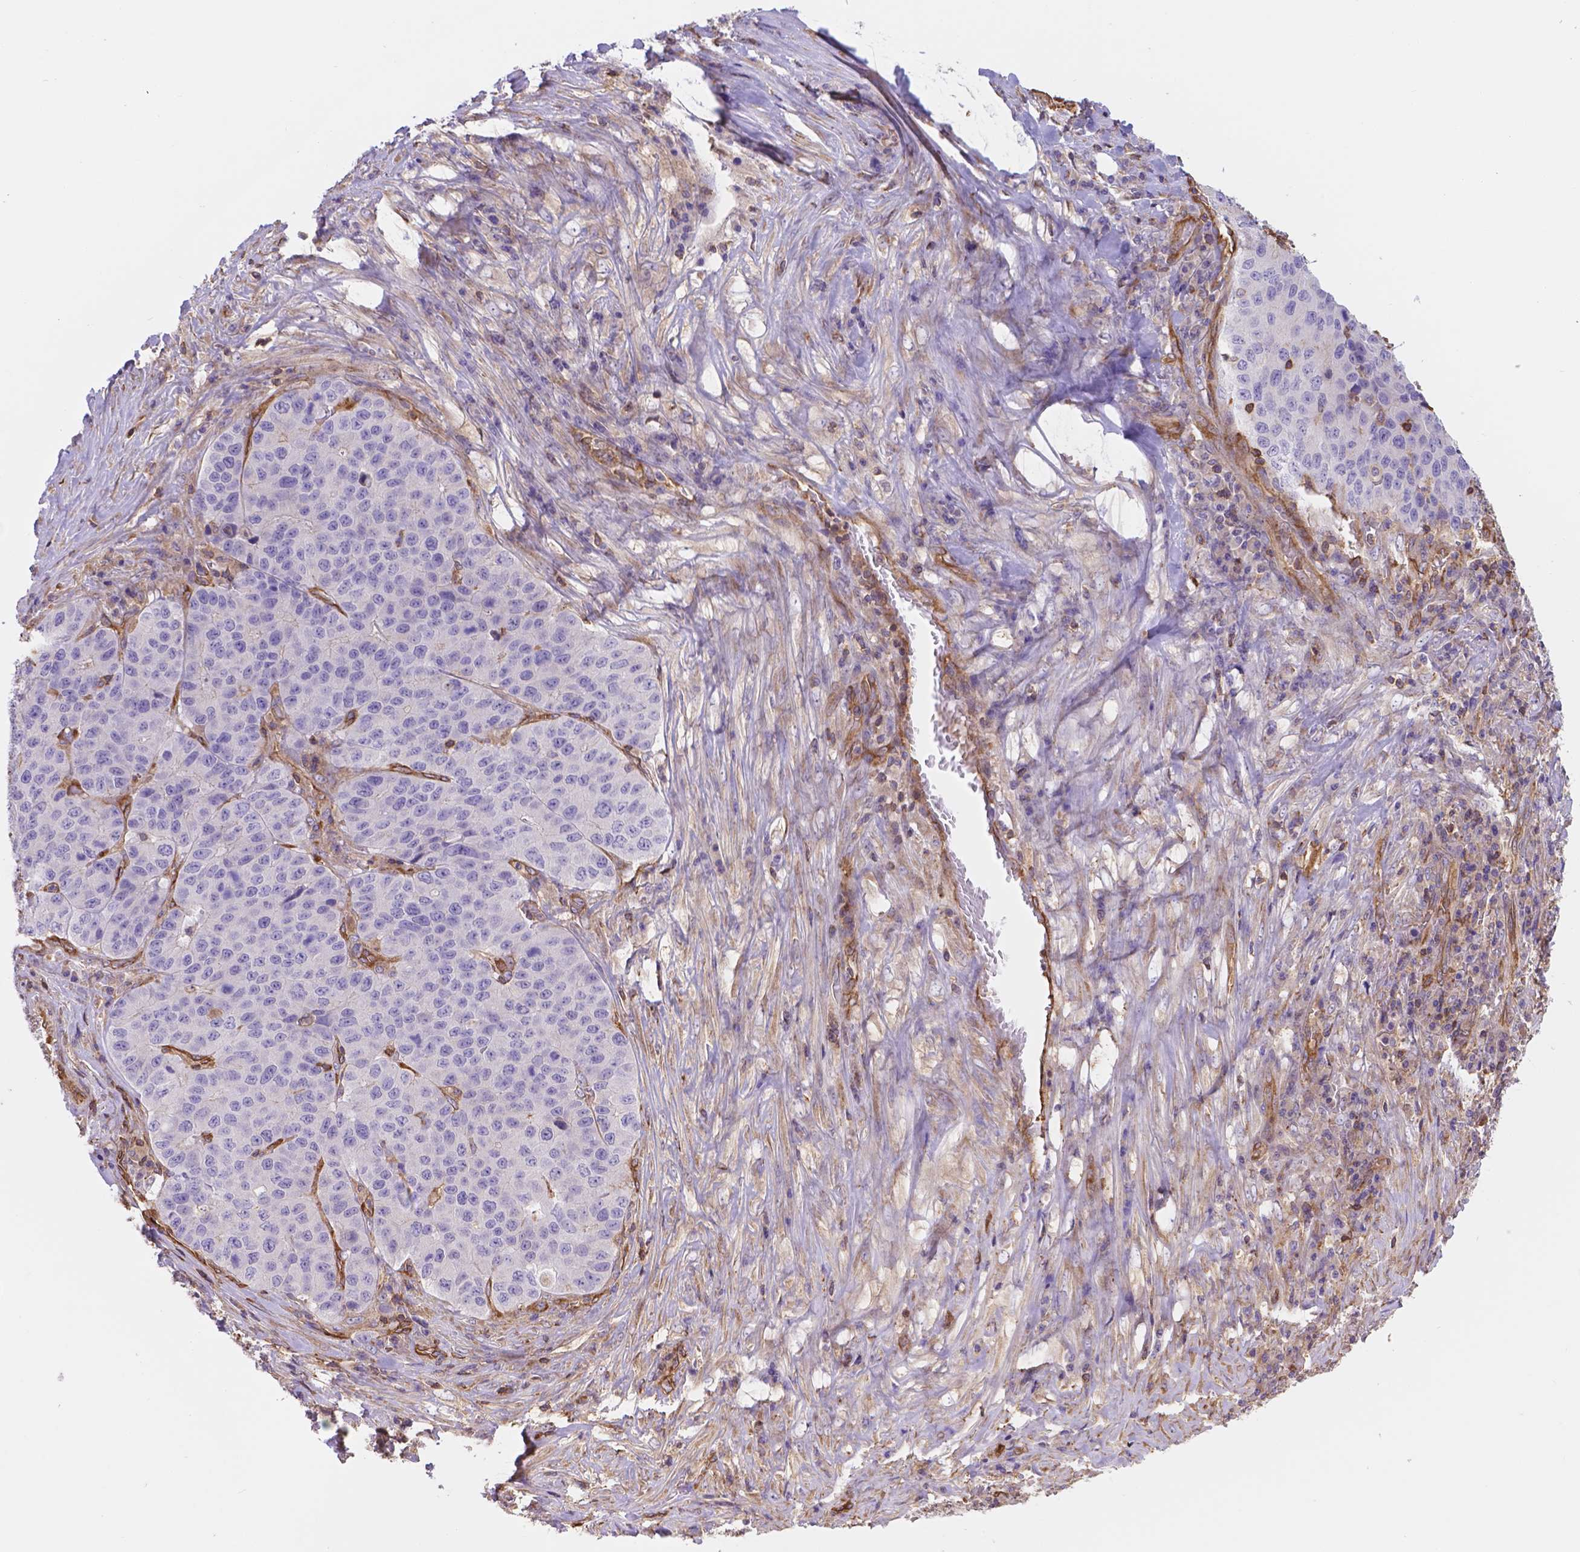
{"staining": {"intensity": "negative", "quantity": "none", "location": "none"}, "tissue": "stomach cancer", "cell_type": "Tumor cells", "image_type": "cancer", "snomed": [{"axis": "morphology", "description": "Adenocarcinoma, NOS"}, {"axis": "topography", "description": "Stomach"}], "caption": "A high-resolution photomicrograph shows immunohistochemistry (IHC) staining of stomach adenocarcinoma, which shows no significant staining in tumor cells.", "gene": "DMWD", "patient": {"sex": "male", "age": 71}}